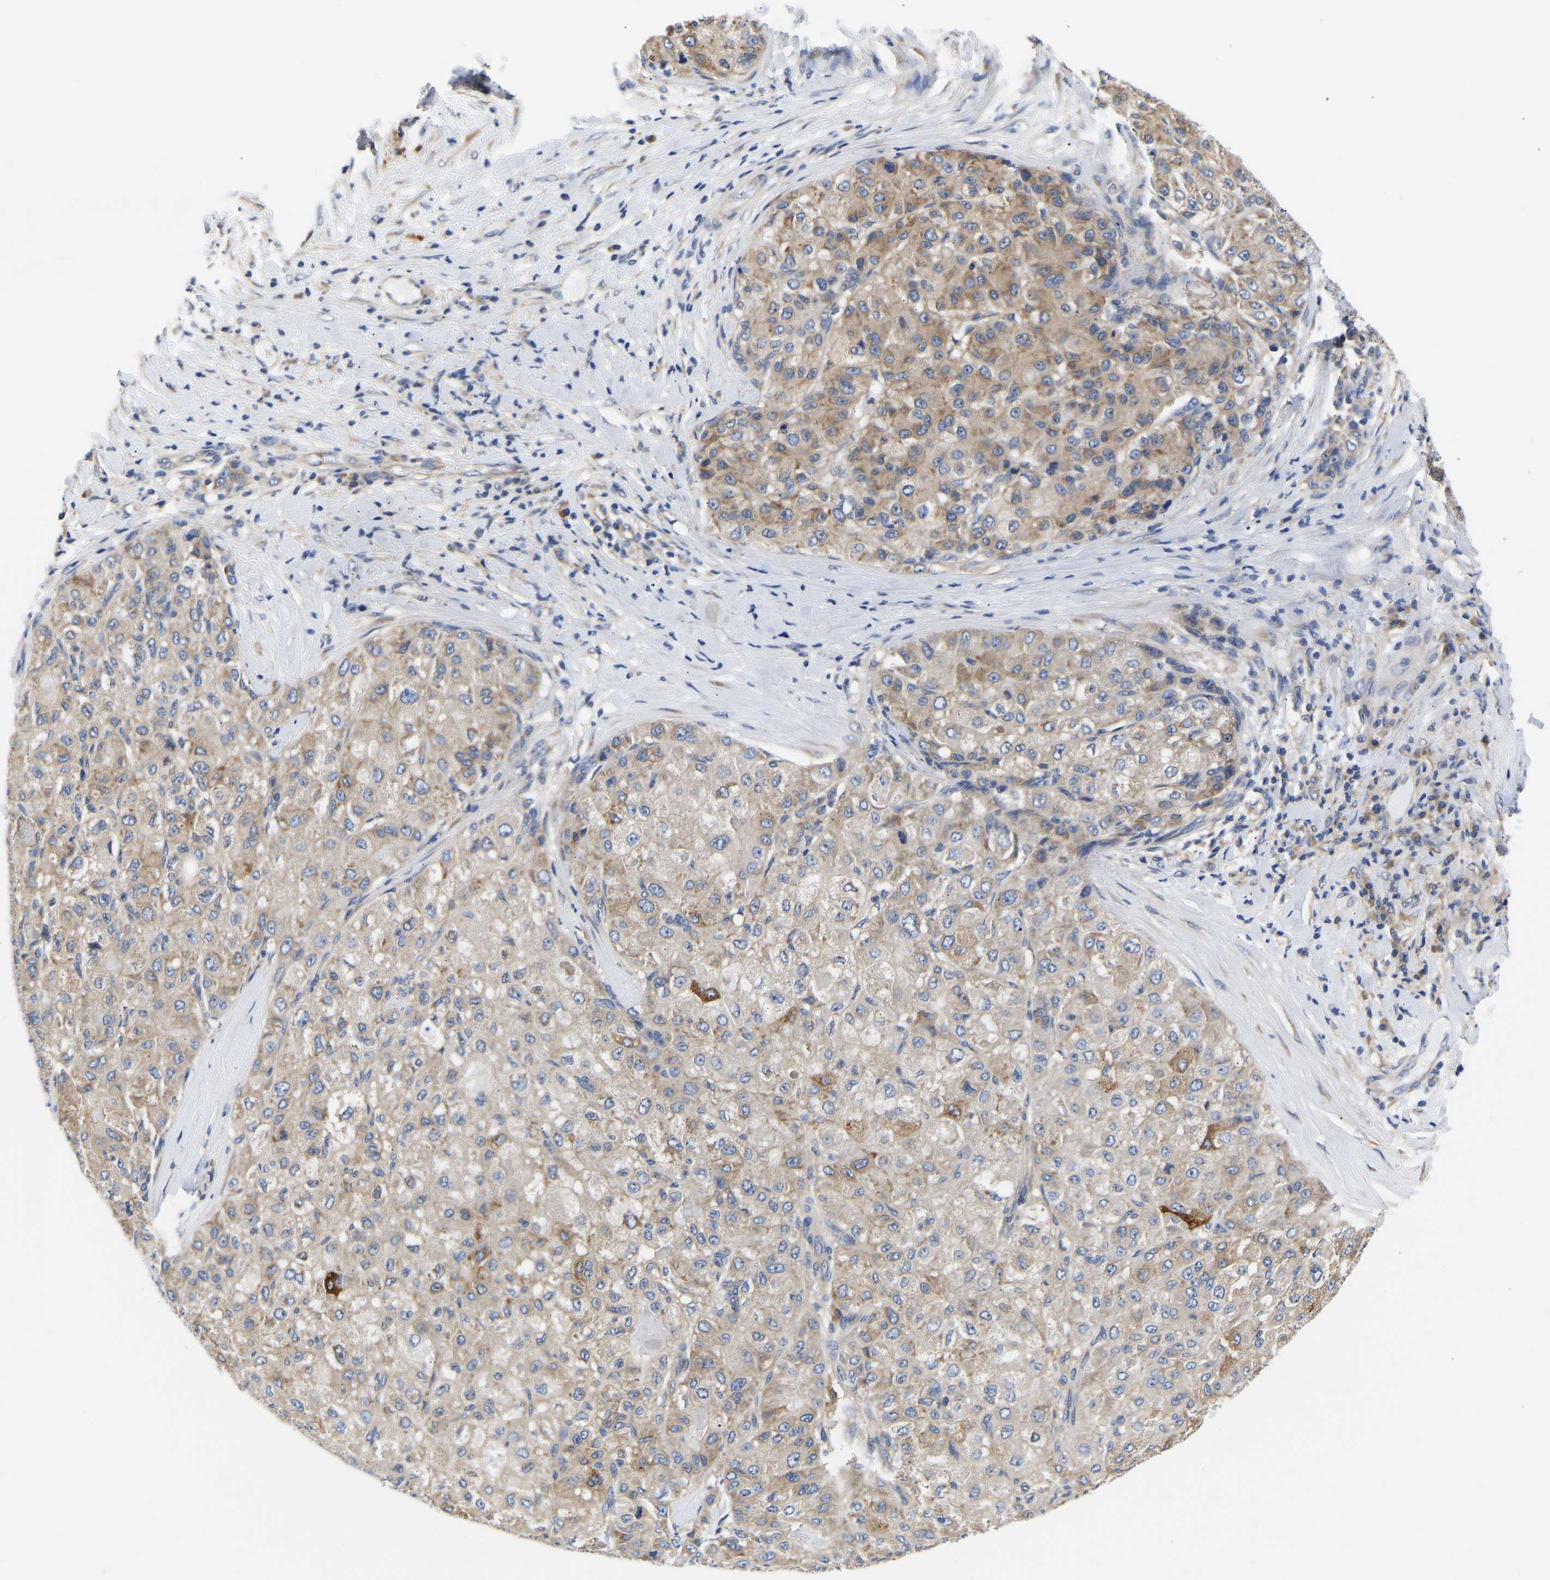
{"staining": {"intensity": "moderate", "quantity": ">75%", "location": "cytoplasmic/membranous"}, "tissue": "liver cancer", "cell_type": "Tumor cells", "image_type": "cancer", "snomed": [{"axis": "morphology", "description": "Carcinoma, Hepatocellular, NOS"}, {"axis": "topography", "description": "Liver"}], "caption": "DAB immunohistochemical staining of liver cancer demonstrates moderate cytoplasmic/membranous protein positivity in about >75% of tumor cells.", "gene": "CCDC6", "patient": {"sex": "male", "age": 80}}